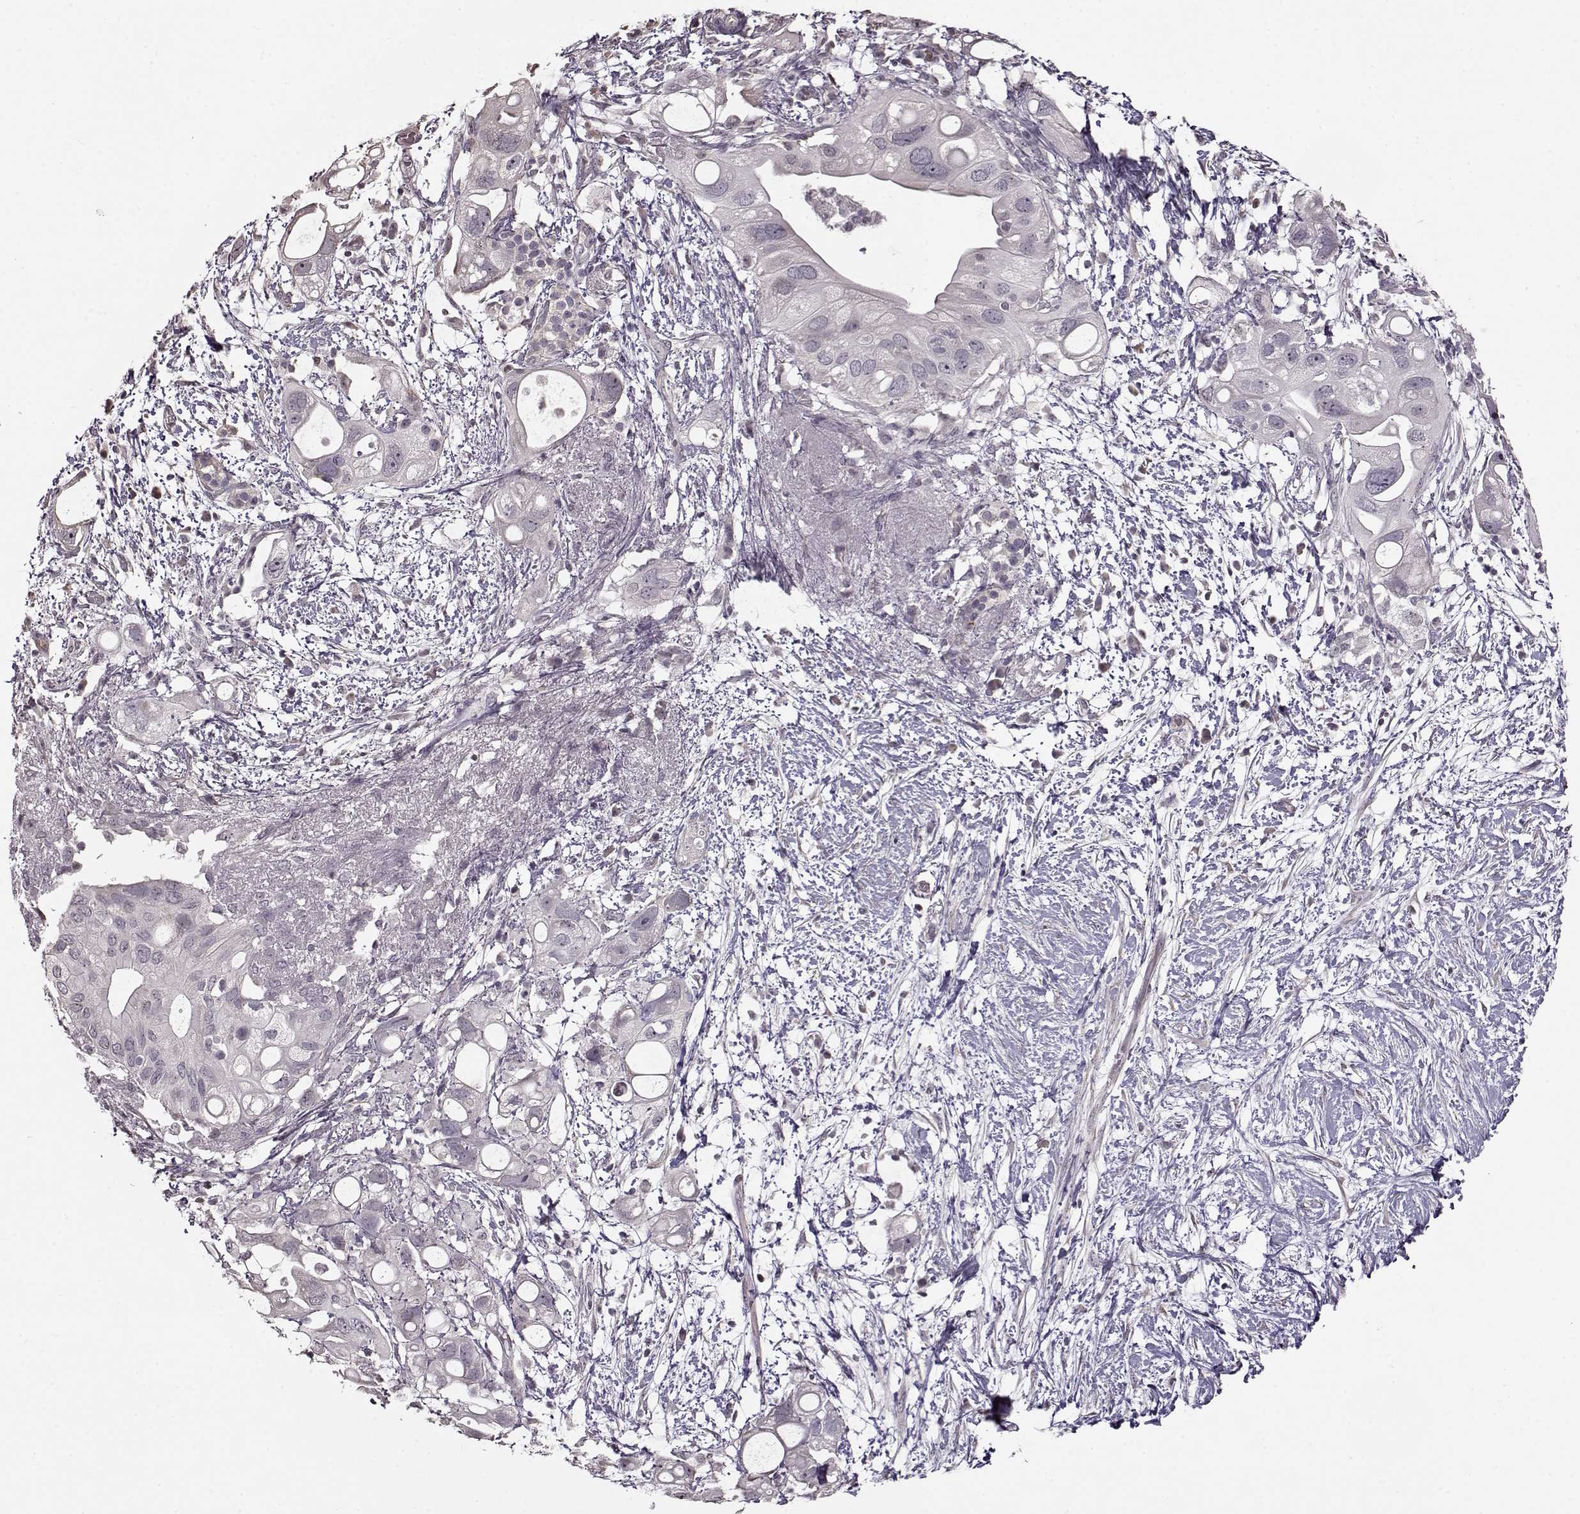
{"staining": {"intensity": "negative", "quantity": "none", "location": "none"}, "tissue": "pancreatic cancer", "cell_type": "Tumor cells", "image_type": "cancer", "snomed": [{"axis": "morphology", "description": "Adenocarcinoma, NOS"}, {"axis": "topography", "description": "Pancreas"}], "caption": "Pancreatic cancer was stained to show a protein in brown. There is no significant staining in tumor cells. (DAB IHC with hematoxylin counter stain).", "gene": "FSHB", "patient": {"sex": "female", "age": 72}}